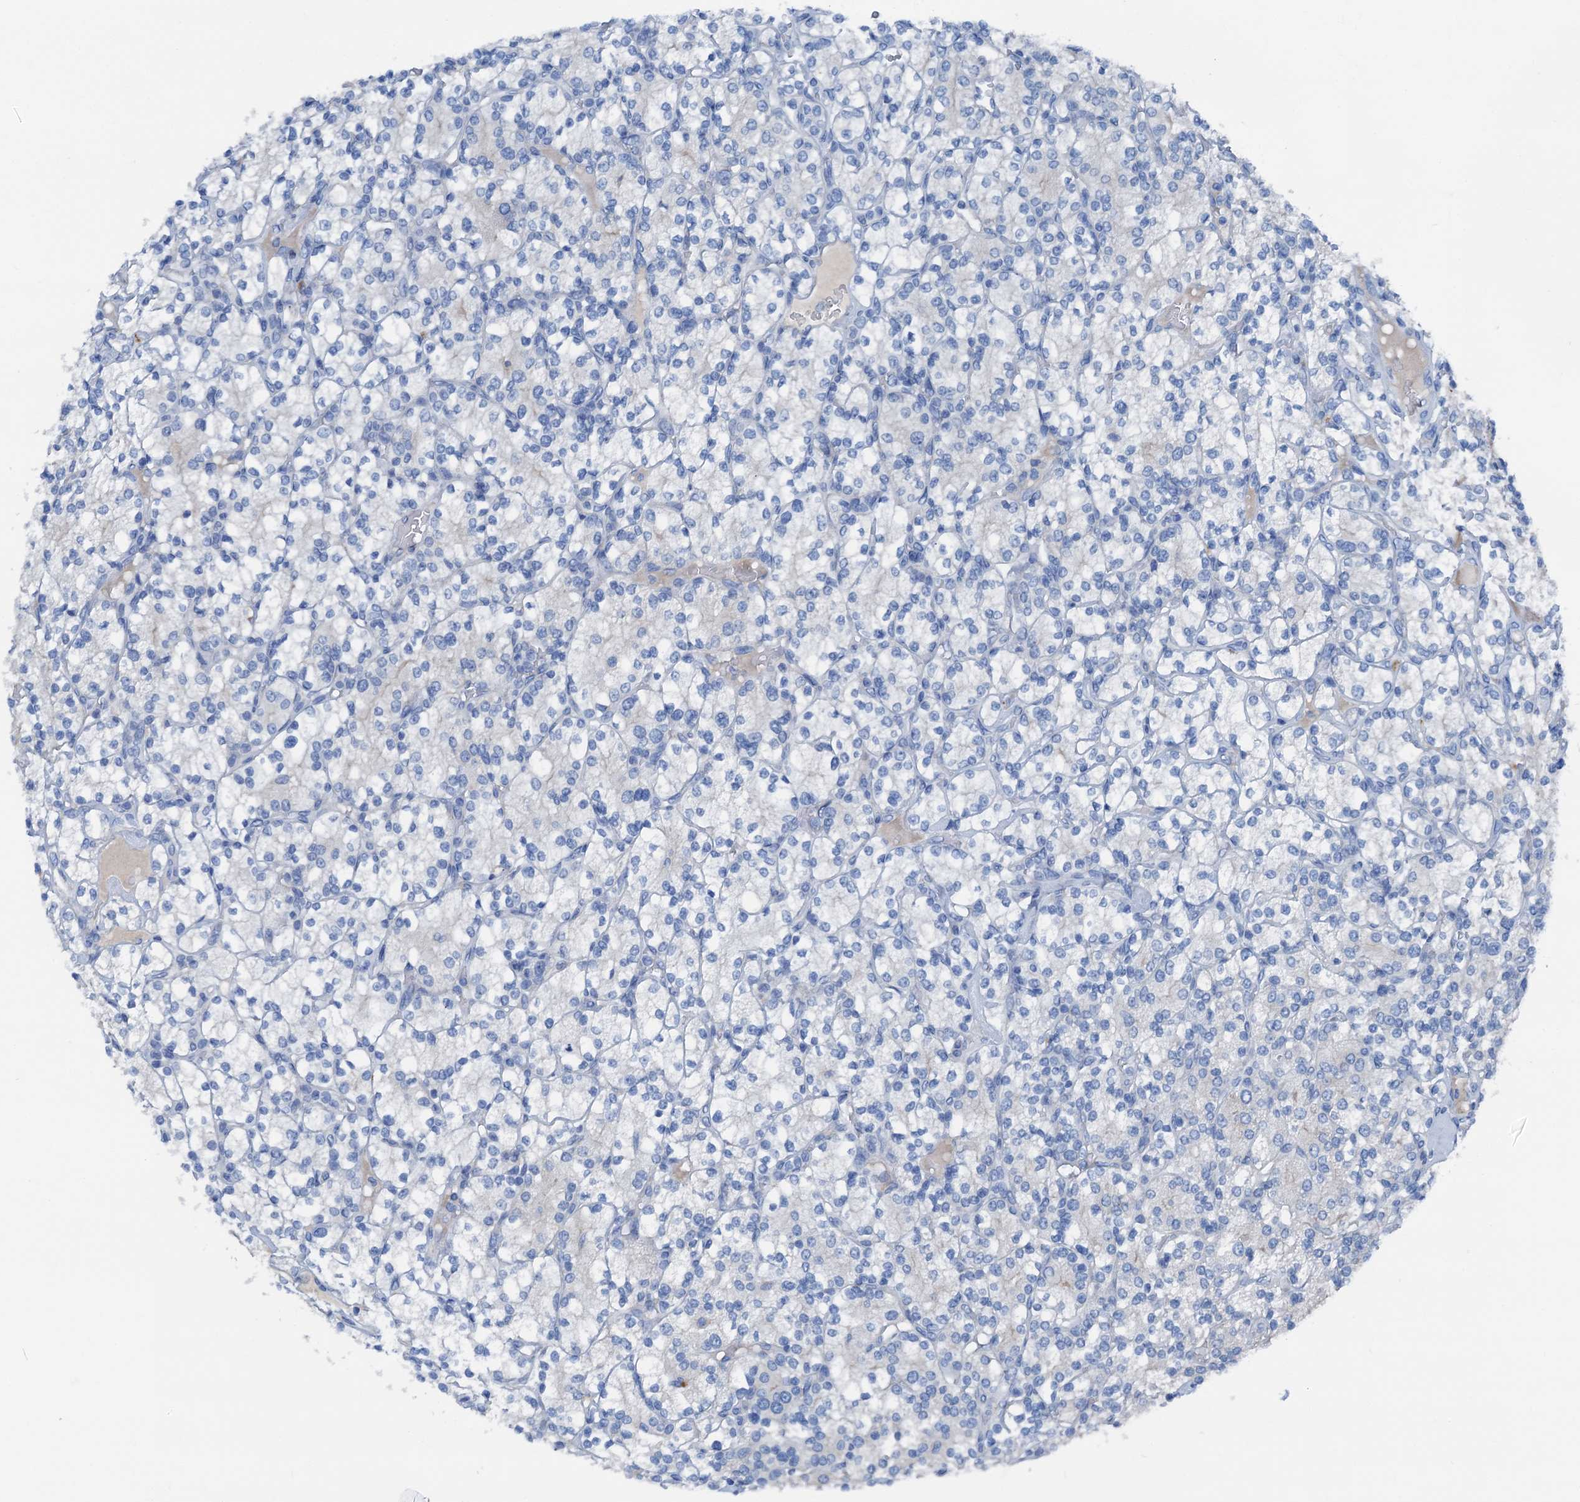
{"staining": {"intensity": "negative", "quantity": "none", "location": "none"}, "tissue": "renal cancer", "cell_type": "Tumor cells", "image_type": "cancer", "snomed": [{"axis": "morphology", "description": "Adenocarcinoma, NOS"}, {"axis": "topography", "description": "Kidney"}], "caption": "A high-resolution photomicrograph shows immunohistochemistry (IHC) staining of adenocarcinoma (renal), which reveals no significant positivity in tumor cells.", "gene": "C1QTNF4", "patient": {"sex": "male", "age": 77}}